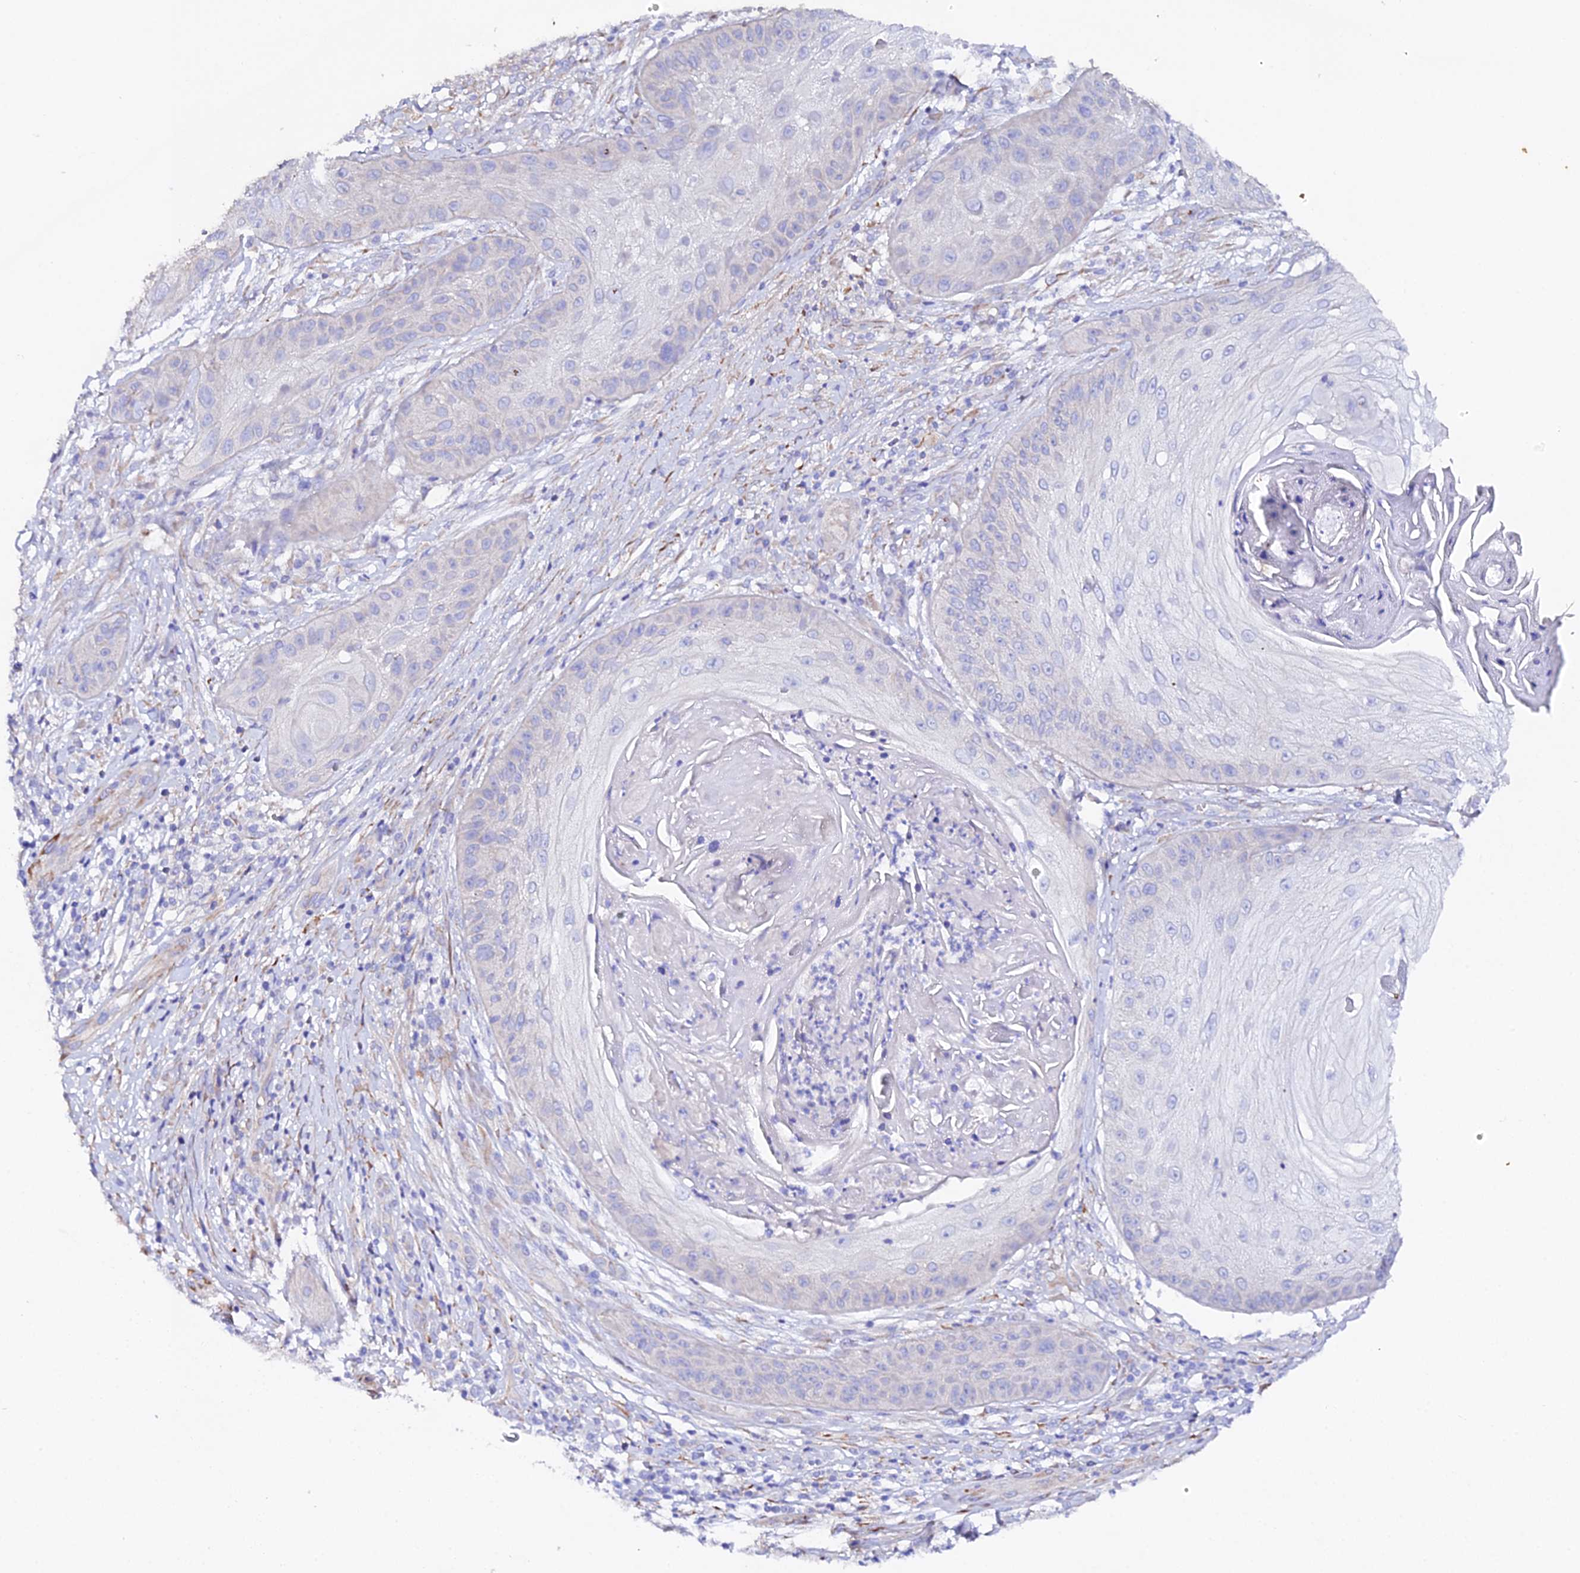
{"staining": {"intensity": "negative", "quantity": "none", "location": "none"}, "tissue": "skin cancer", "cell_type": "Tumor cells", "image_type": "cancer", "snomed": [{"axis": "morphology", "description": "Squamous cell carcinoma, NOS"}, {"axis": "topography", "description": "Skin"}], "caption": "This is an immunohistochemistry (IHC) image of human skin cancer. There is no staining in tumor cells.", "gene": "CFAP45", "patient": {"sex": "male", "age": 70}}